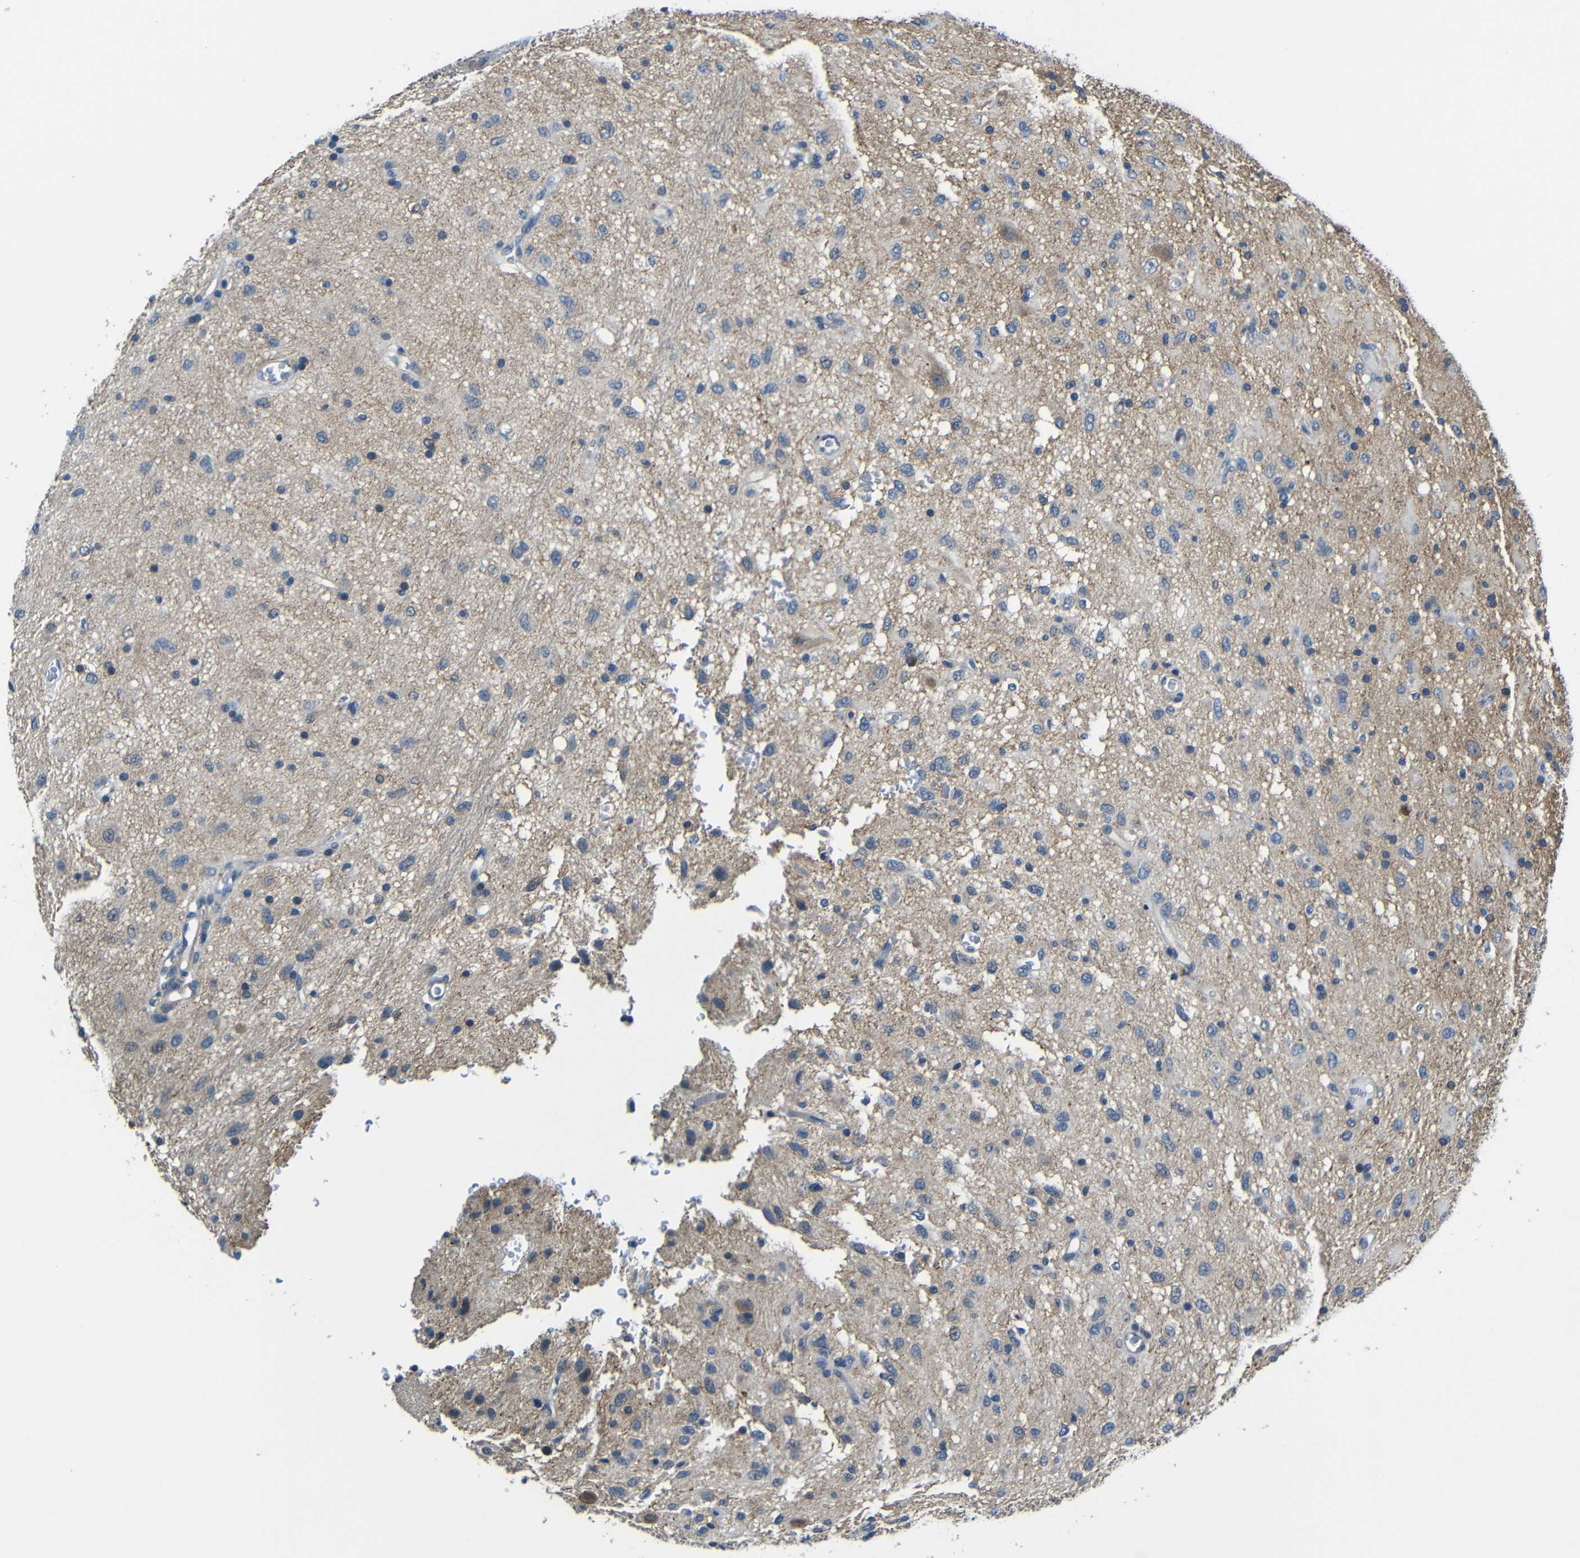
{"staining": {"intensity": "negative", "quantity": "none", "location": "none"}, "tissue": "glioma", "cell_type": "Tumor cells", "image_type": "cancer", "snomed": [{"axis": "morphology", "description": "Glioma, malignant, Low grade"}, {"axis": "topography", "description": "Brain"}], "caption": "Low-grade glioma (malignant) was stained to show a protein in brown. There is no significant expression in tumor cells. The staining was performed using DAB to visualize the protein expression in brown, while the nuclei were stained in blue with hematoxylin (Magnification: 20x).", "gene": "ZNF90", "patient": {"sex": "male", "age": 77}}